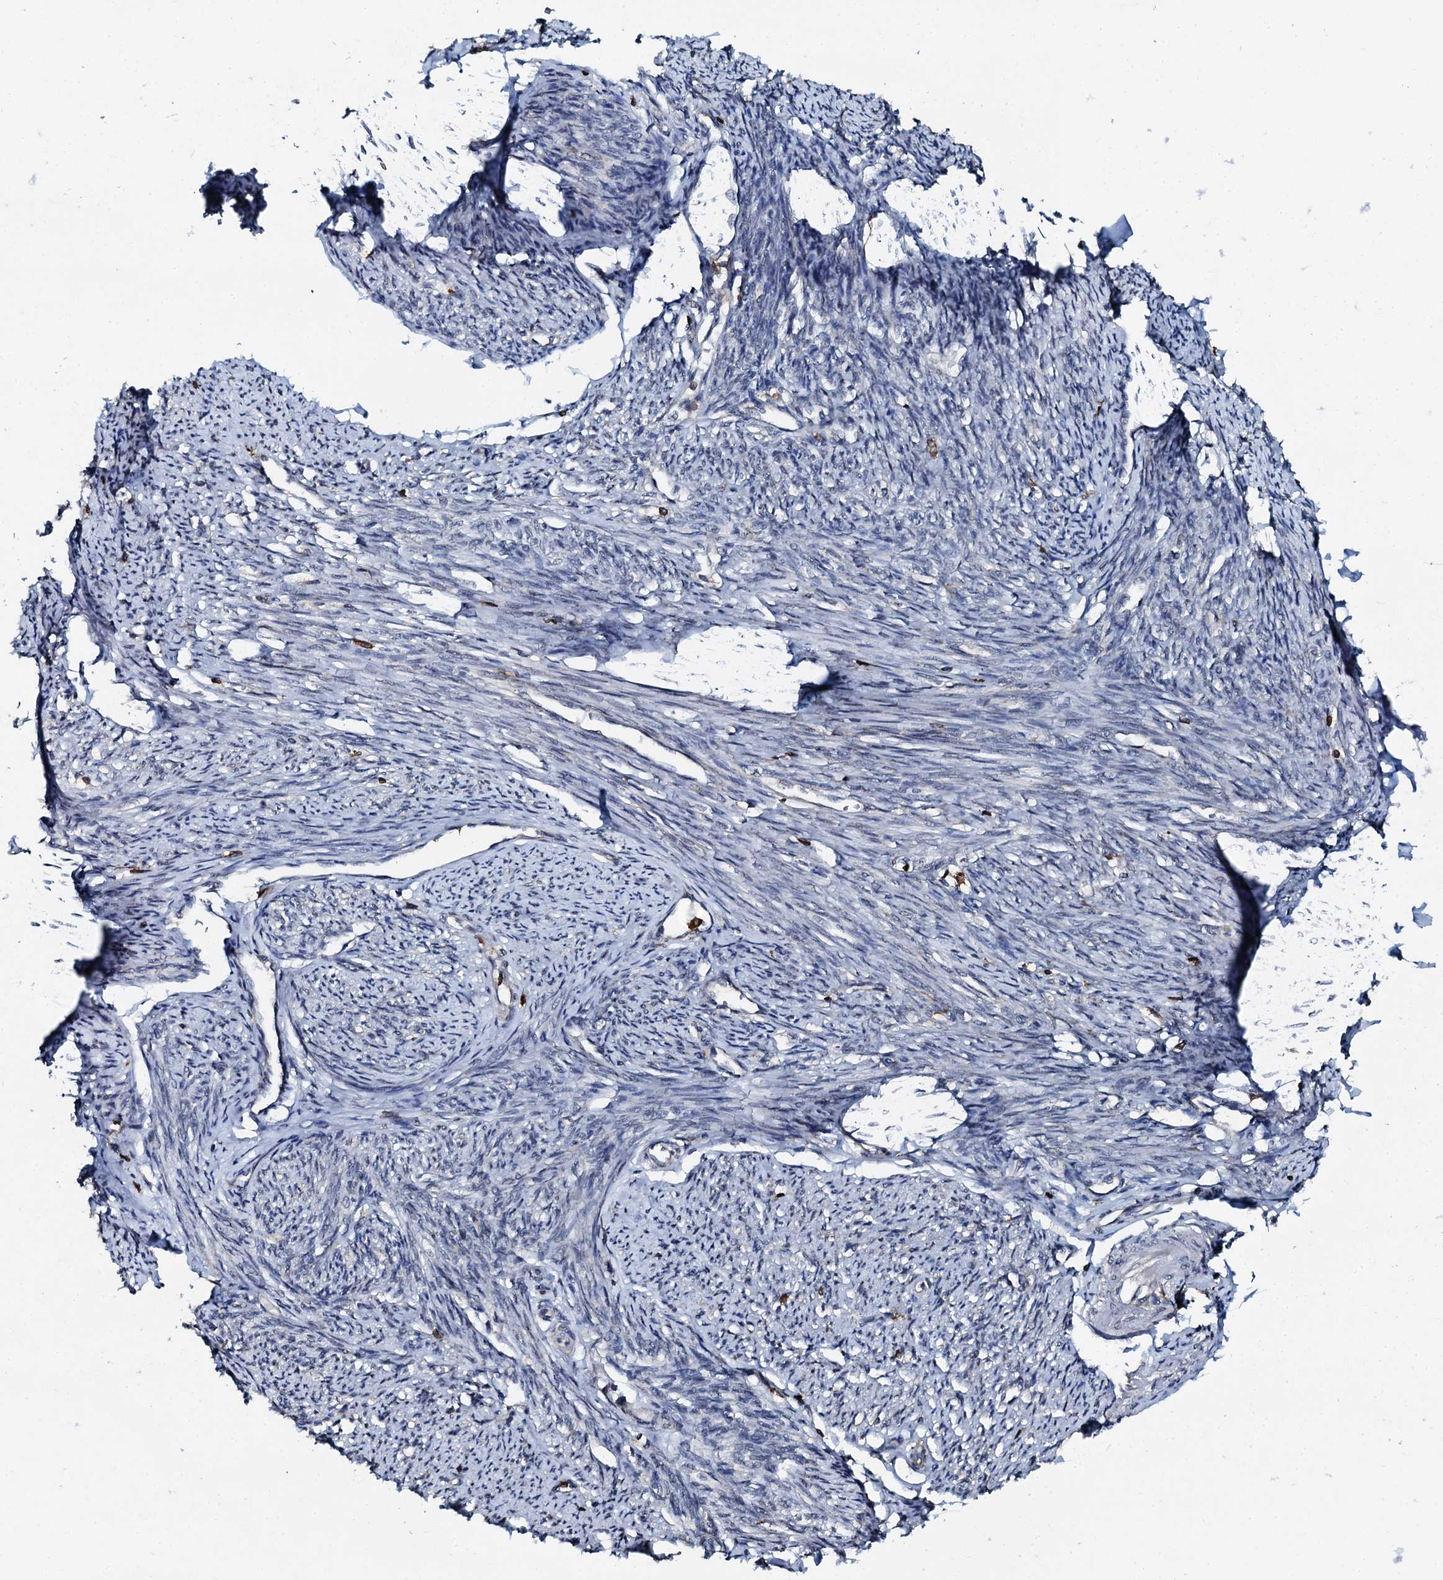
{"staining": {"intensity": "moderate", "quantity": "25%-75%", "location": "cytoplasmic/membranous"}, "tissue": "smooth muscle", "cell_type": "Smooth muscle cells", "image_type": "normal", "snomed": [{"axis": "morphology", "description": "Normal tissue, NOS"}, {"axis": "topography", "description": "Smooth muscle"}, {"axis": "topography", "description": "Uterus"}], "caption": "Protein analysis of unremarkable smooth muscle shows moderate cytoplasmic/membranous staining in approximately 25%-75% of smooth muscle cells.", "gene": "EDC4", "patient": {"sex": "female", "age": 59}}